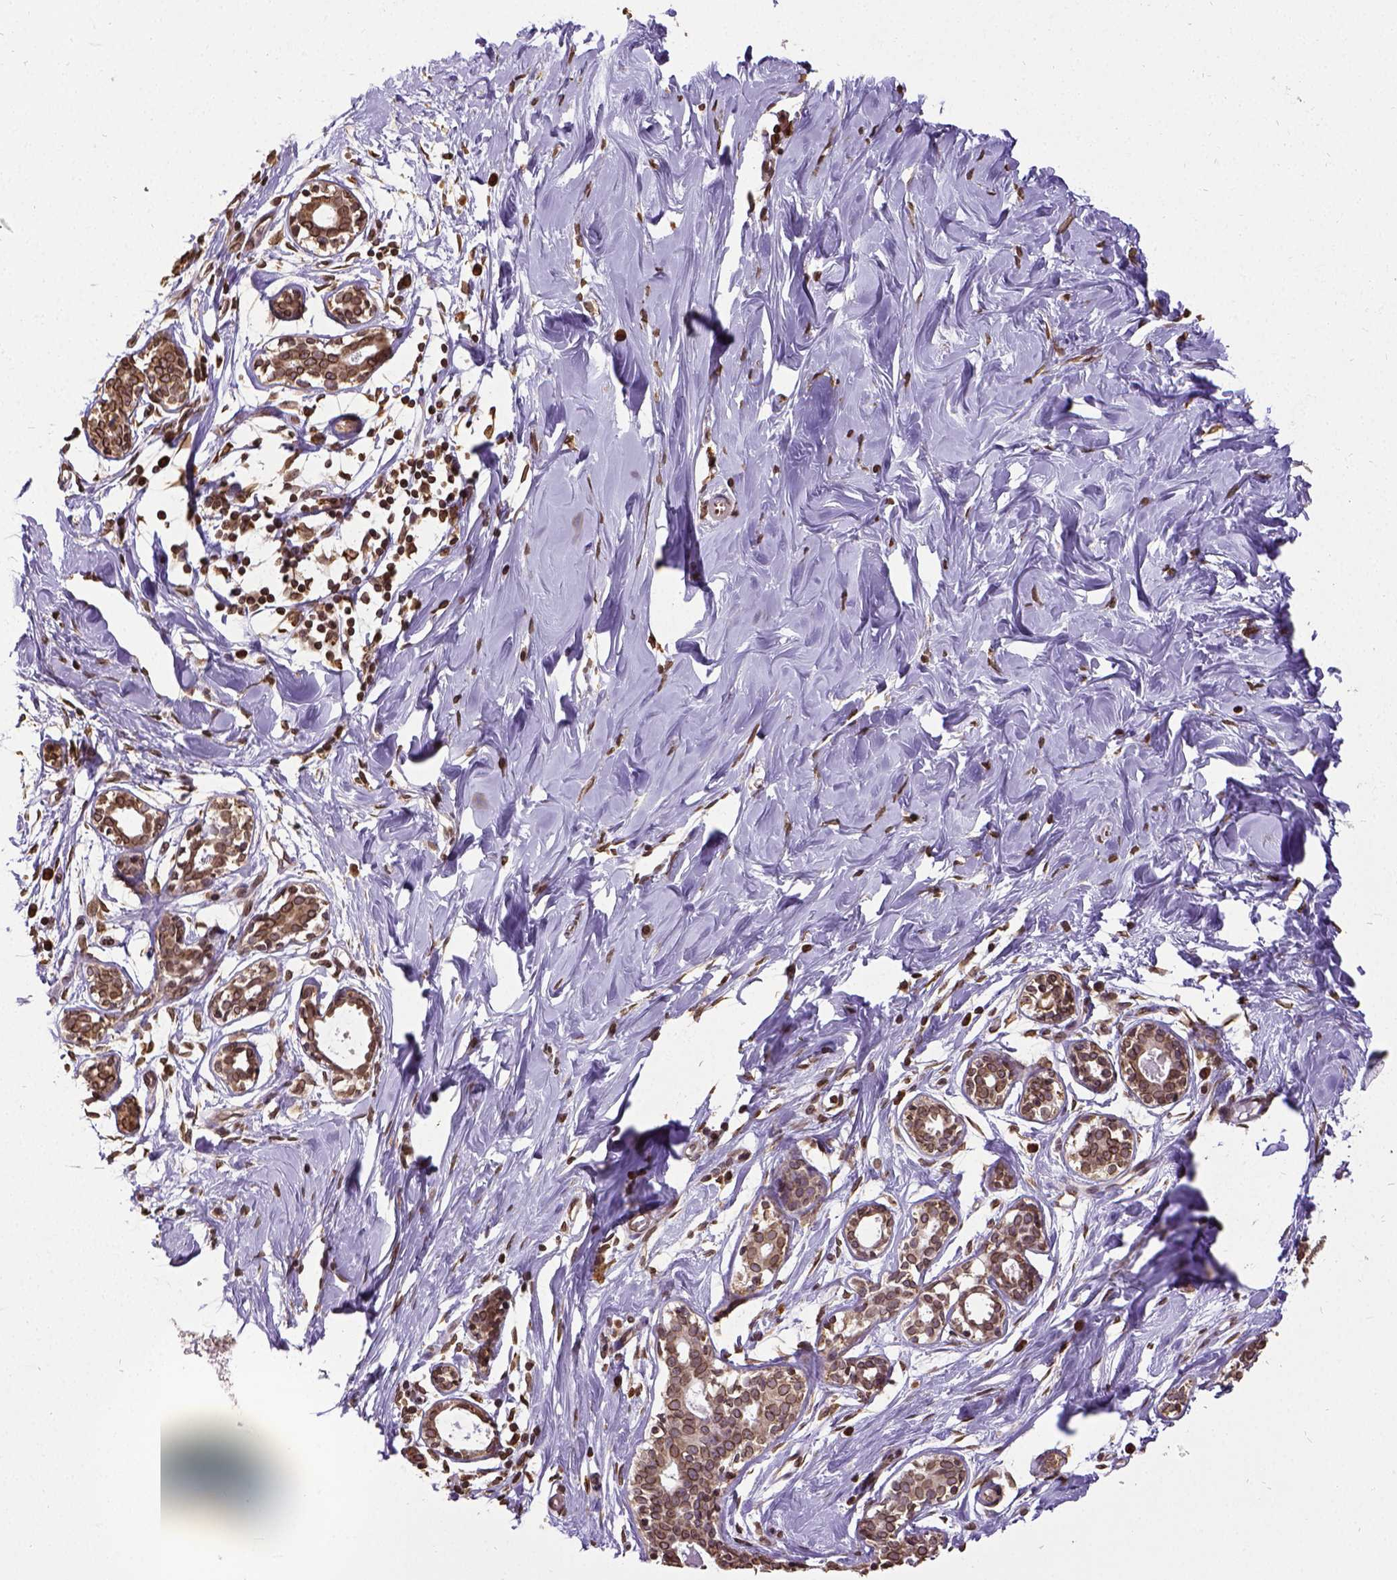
{"staining": {"intensity": "strong", "quantity": ">75%", "location": "cytoplasmic/membranous,nuclear"}, "tissue": "breast", "cell_type": "Adipocytes", "image_type": "normal", "snomed": [{"axis": "morphology", "description": "Normal tissue, NOS"}, {"axis": "topography", "description": "Breast"}], "caption": "Immunohistochemistry (DAB) staining of benign breast shows strong cytoplasmic/membranous,nuclear protein positivity in about >75% of adipocytes. (Stains: DAB (3,3'-diaminobenzidine) in brown, nuclei in blue, Microscopy: brightfield microscopy at high magnification).", "gene": "MTDH", "patient": {"sex": "female", "age": 27}}